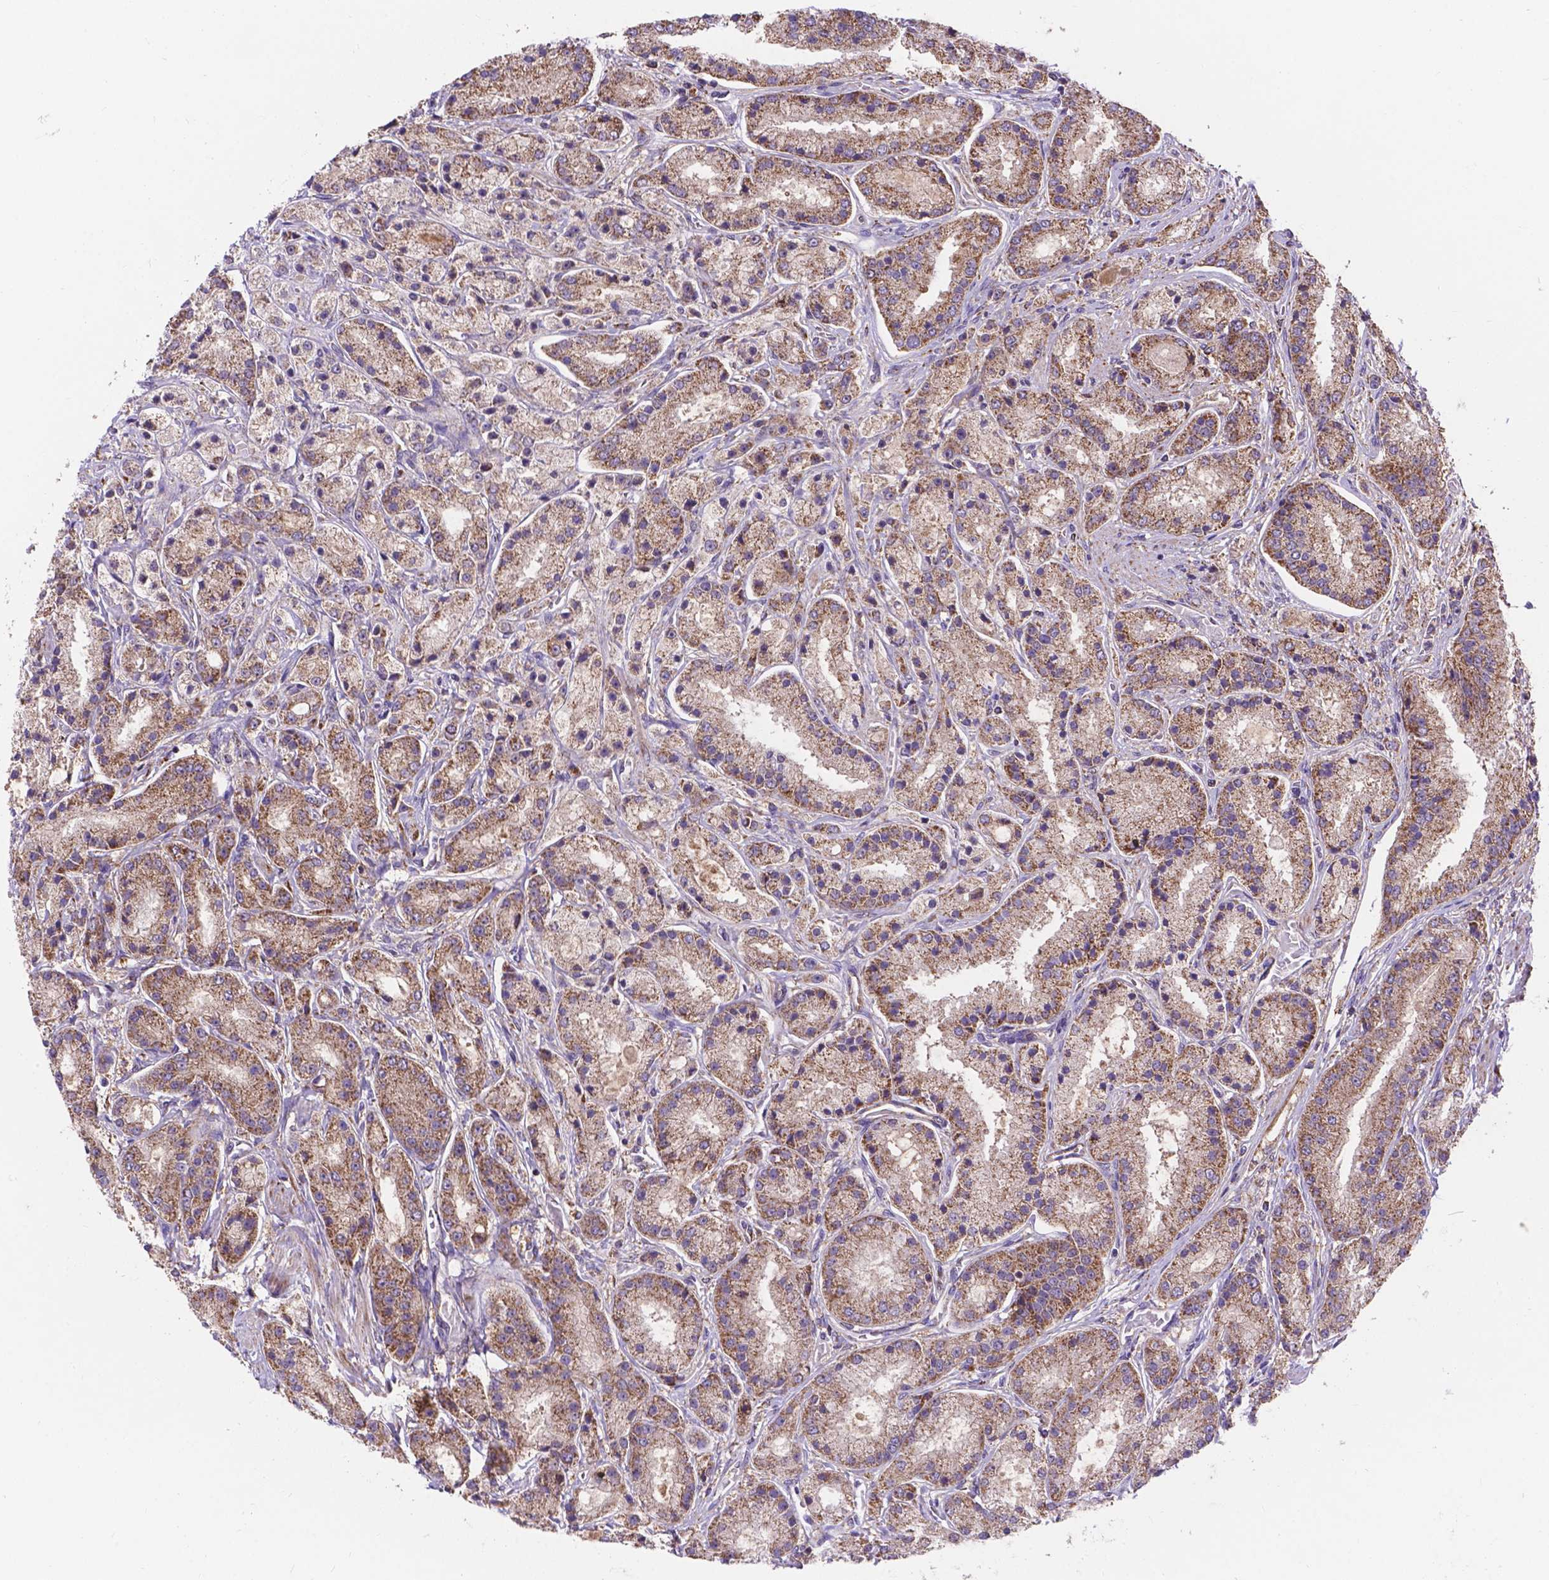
{"staining": {"intensity": "weak", "quantity": ">75%", "location": "cytoplasmic/membranous"}, "tissue": "prostate cancer", "cell_type": "Tumor cells", "image_type": "cancer", "snomed": [{"axis": "morphology", "description": "Adenocarcinoma, High grade"}, {"axis": "topography", "description": "Prostate"}], "caption": "Prostate high-grade adenocarcinoma tissue demonstrates weak cytoplasmic/membranous expression in about >75% of tumor cells, visualized by immunohistochemistry.", "gene": "AK3", "patient": {"sex": "male", "age": 67}}